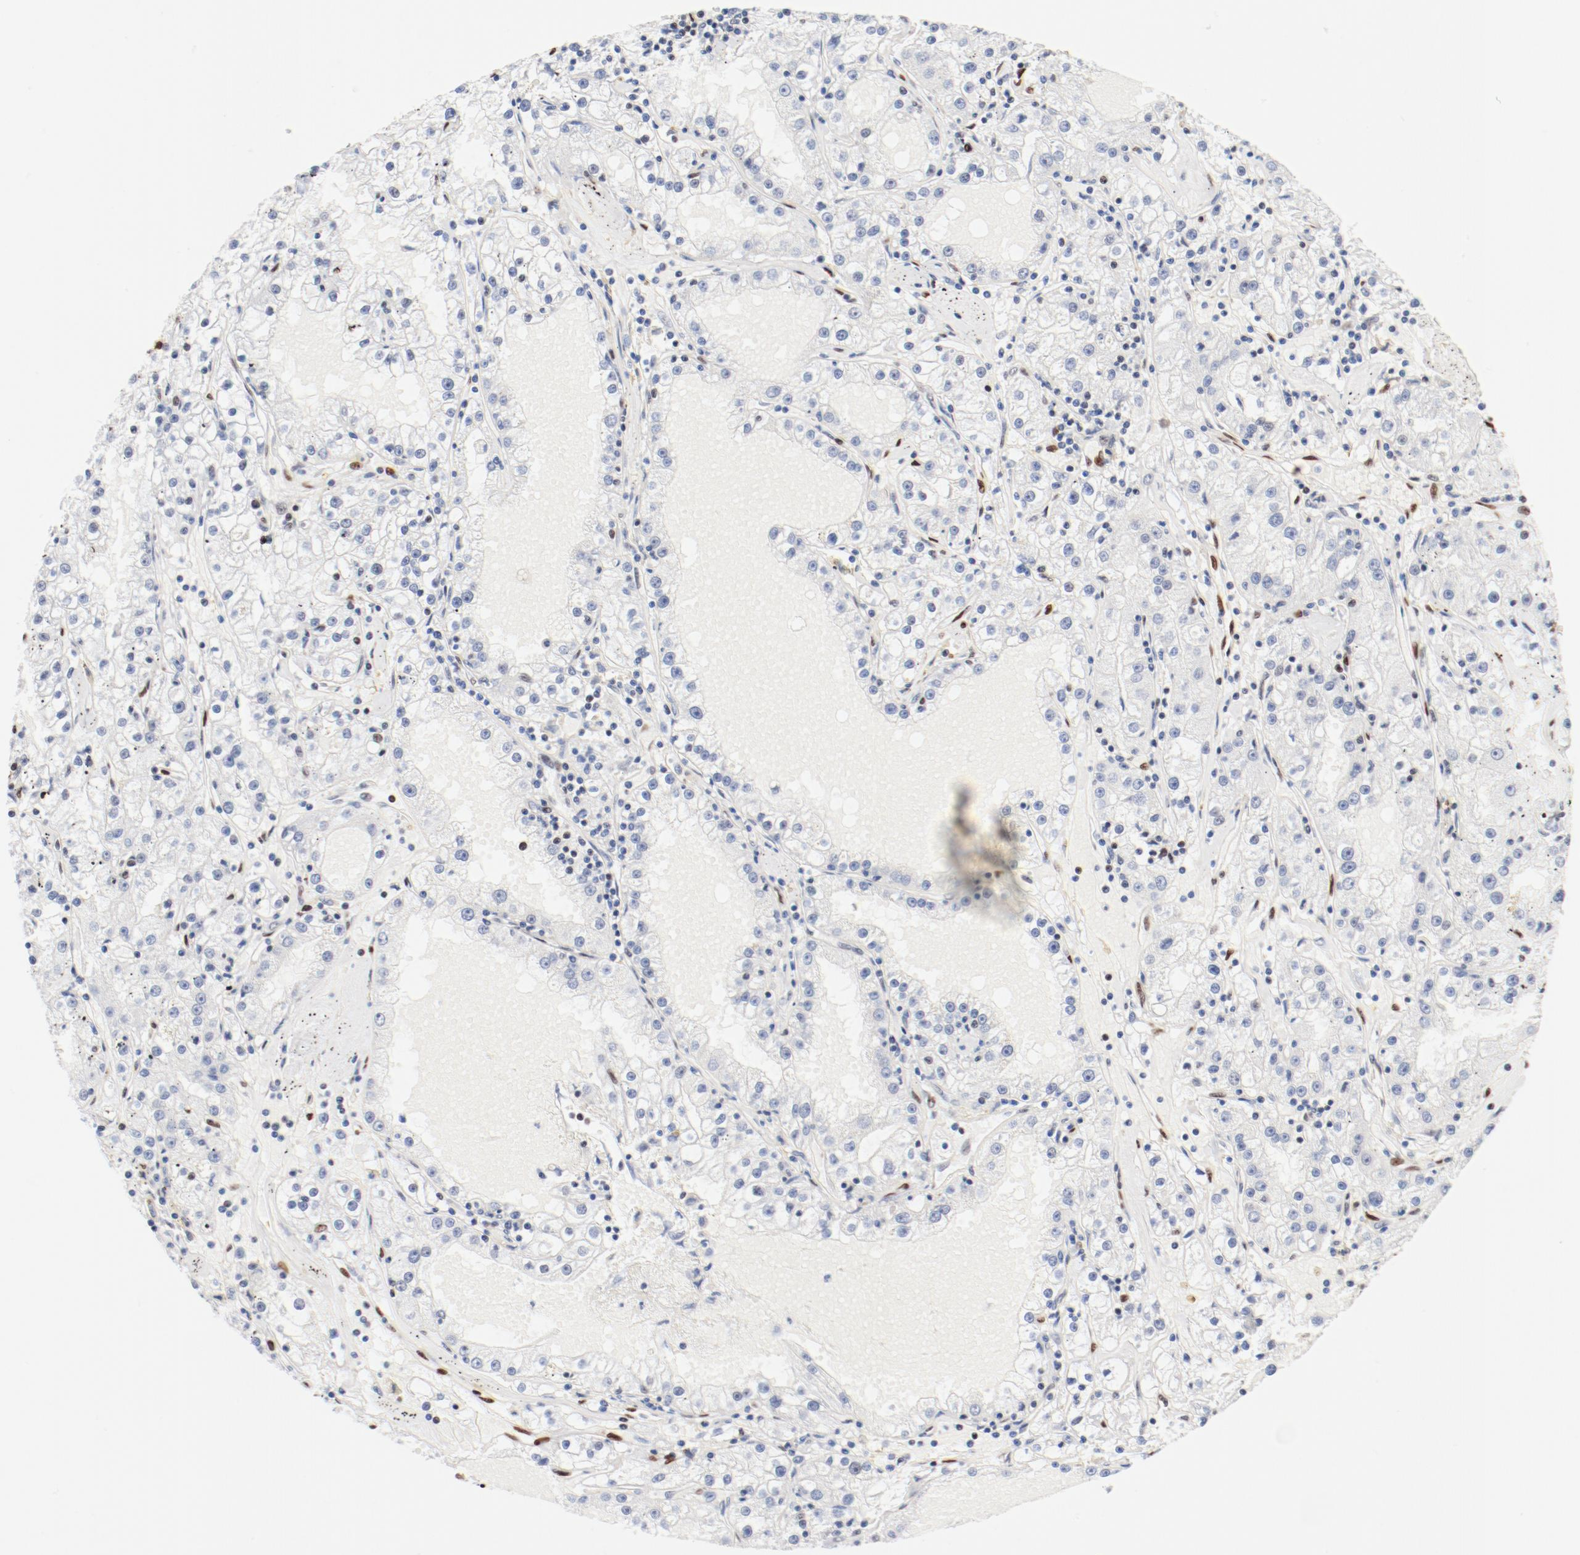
{"staining": {"intensity": "moderate", "quantity": ">75%", "location": "nuclear"}, "tissue": "renal cancer", "cell_type": "Tumor cells", "image_type": "cancer", "snomed": [{"axis": "morphology", "description": "Adenocarcinoma, NOS"}, {"axis": "topography", "description": "Kidney"}], "caption": "This histopathology image displays renal cancer (adenocarcinoma) stained with IHC to label a protein in brown. The nuclear of tumor cells show moderate positivity for the protein. Nuclei are counter-stained blue.", "gene": "CTBP1", "patient": {"sex": "male", "age": 56}}